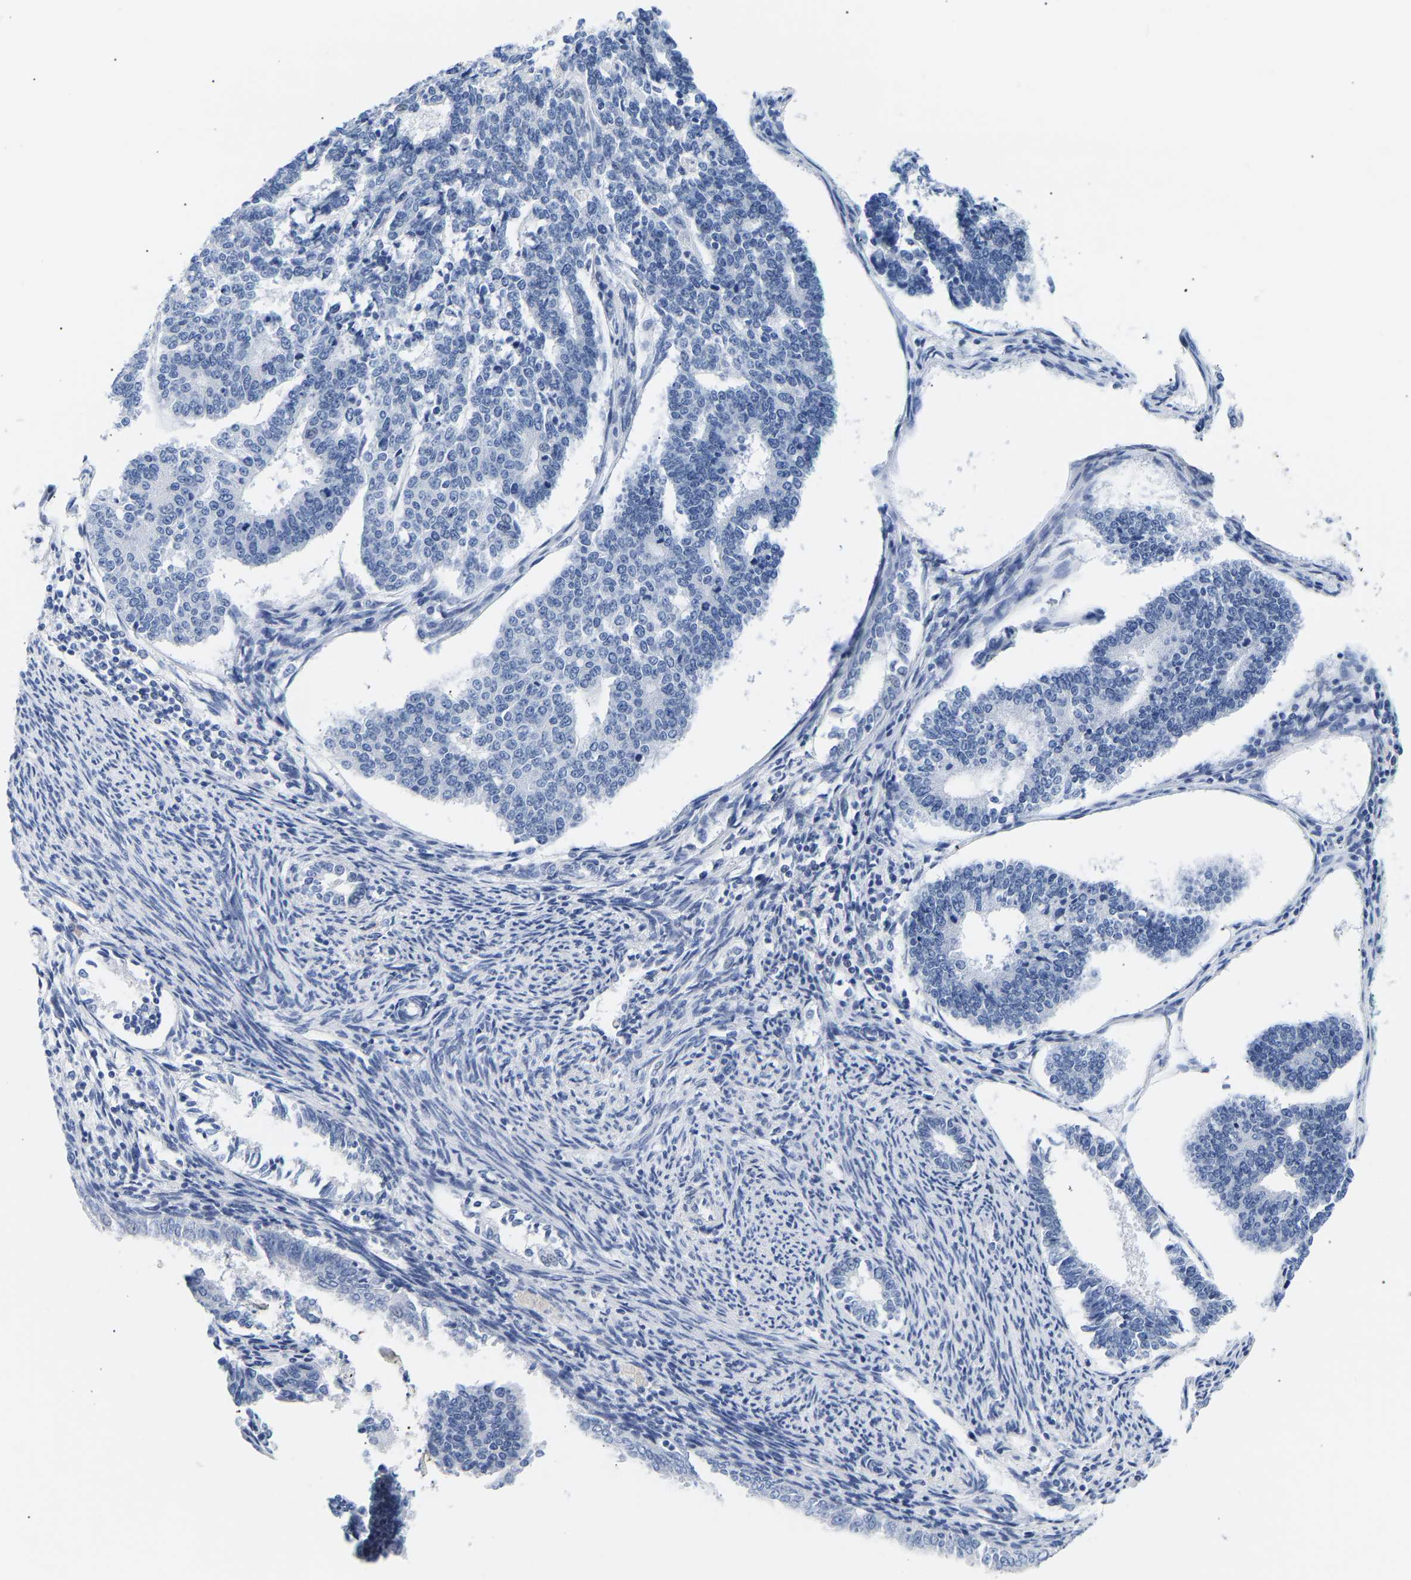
{"staining": {"intensity": "negative", "quantity": "none", "location": "none"}, "tissue": "endometrial cancer", "cell_type": "Tumor cells", "image_type": "cancer", "snomed": [{"axis": "morphology", "description": "Adenocarcinoma, NOS"}, {"axis": "topography", "description": "Endometrium"}], "caption": "DAB (3,3'-diaminobenzidine) immunohistochemical staining of human adenocarcinoma (endometrial) exhibits no significant positivity in tumor cells.", "gene": "SPINK2", "patient": {"sex": "female", "age": 70}}